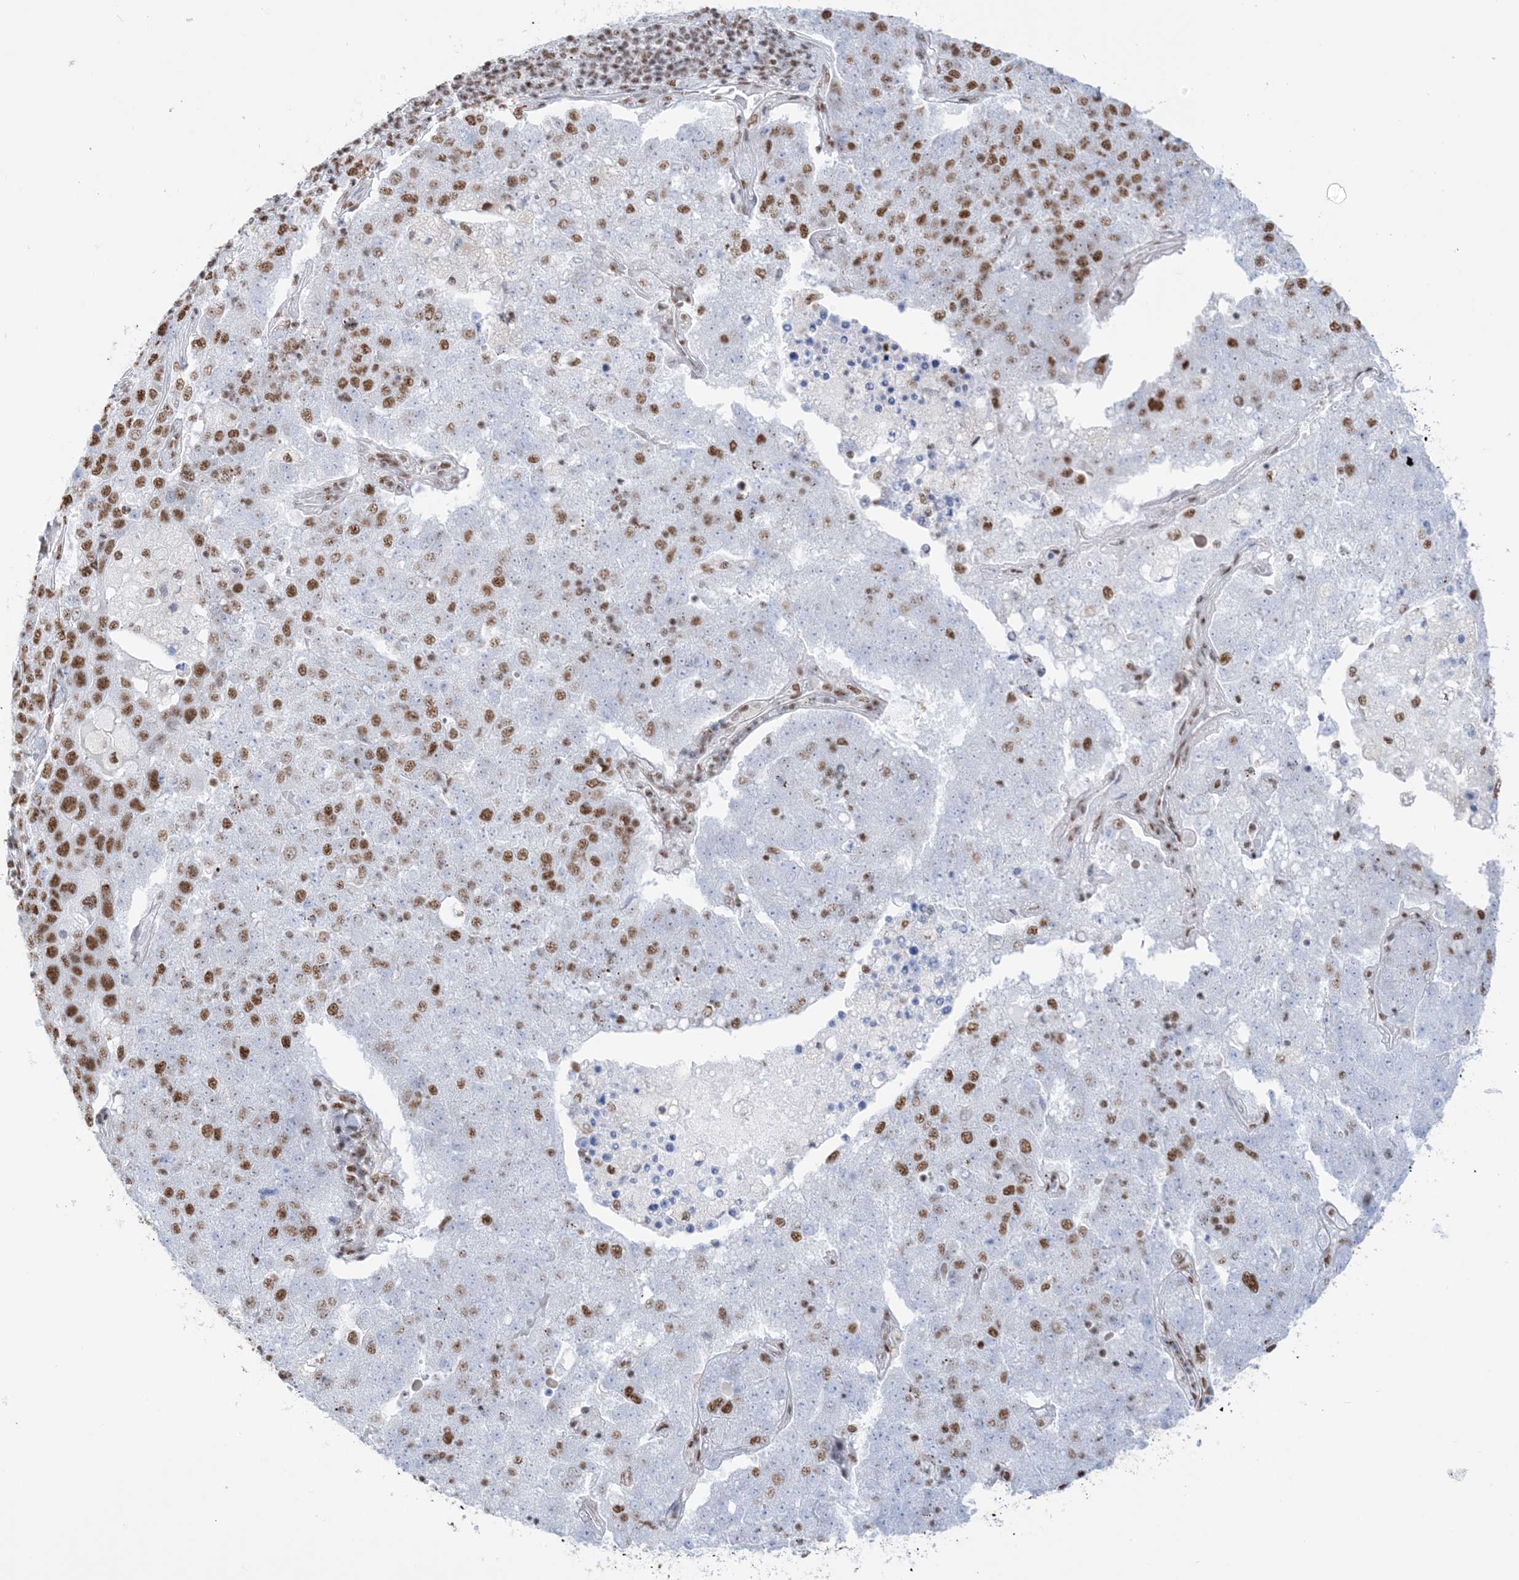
{"staining": {"intensity": "moderate", "quantity": ">75%", "location": "nuclear"}, "tissue": "pancreatic cancer", "cell_type": "Tumor cells", "image_type": "cancer", "snomed": [{"axis": "morphology", "description": "Adenocarcinoma, NOS"}, {"axis": "topography", "description": "Pancreas"}], "caption": "A photomicrograph of human adenocarcinoma (pancreatic) stained for a protein demonstrates moderate nuclear brown staining in tumor cells. The protein is stained brown, and the nuclei are stained in blue (DAB IHC with brightfield microscopy, high magnification).", "gene": "ZNF792", "patient": {"sex": "female", "age": 61}}